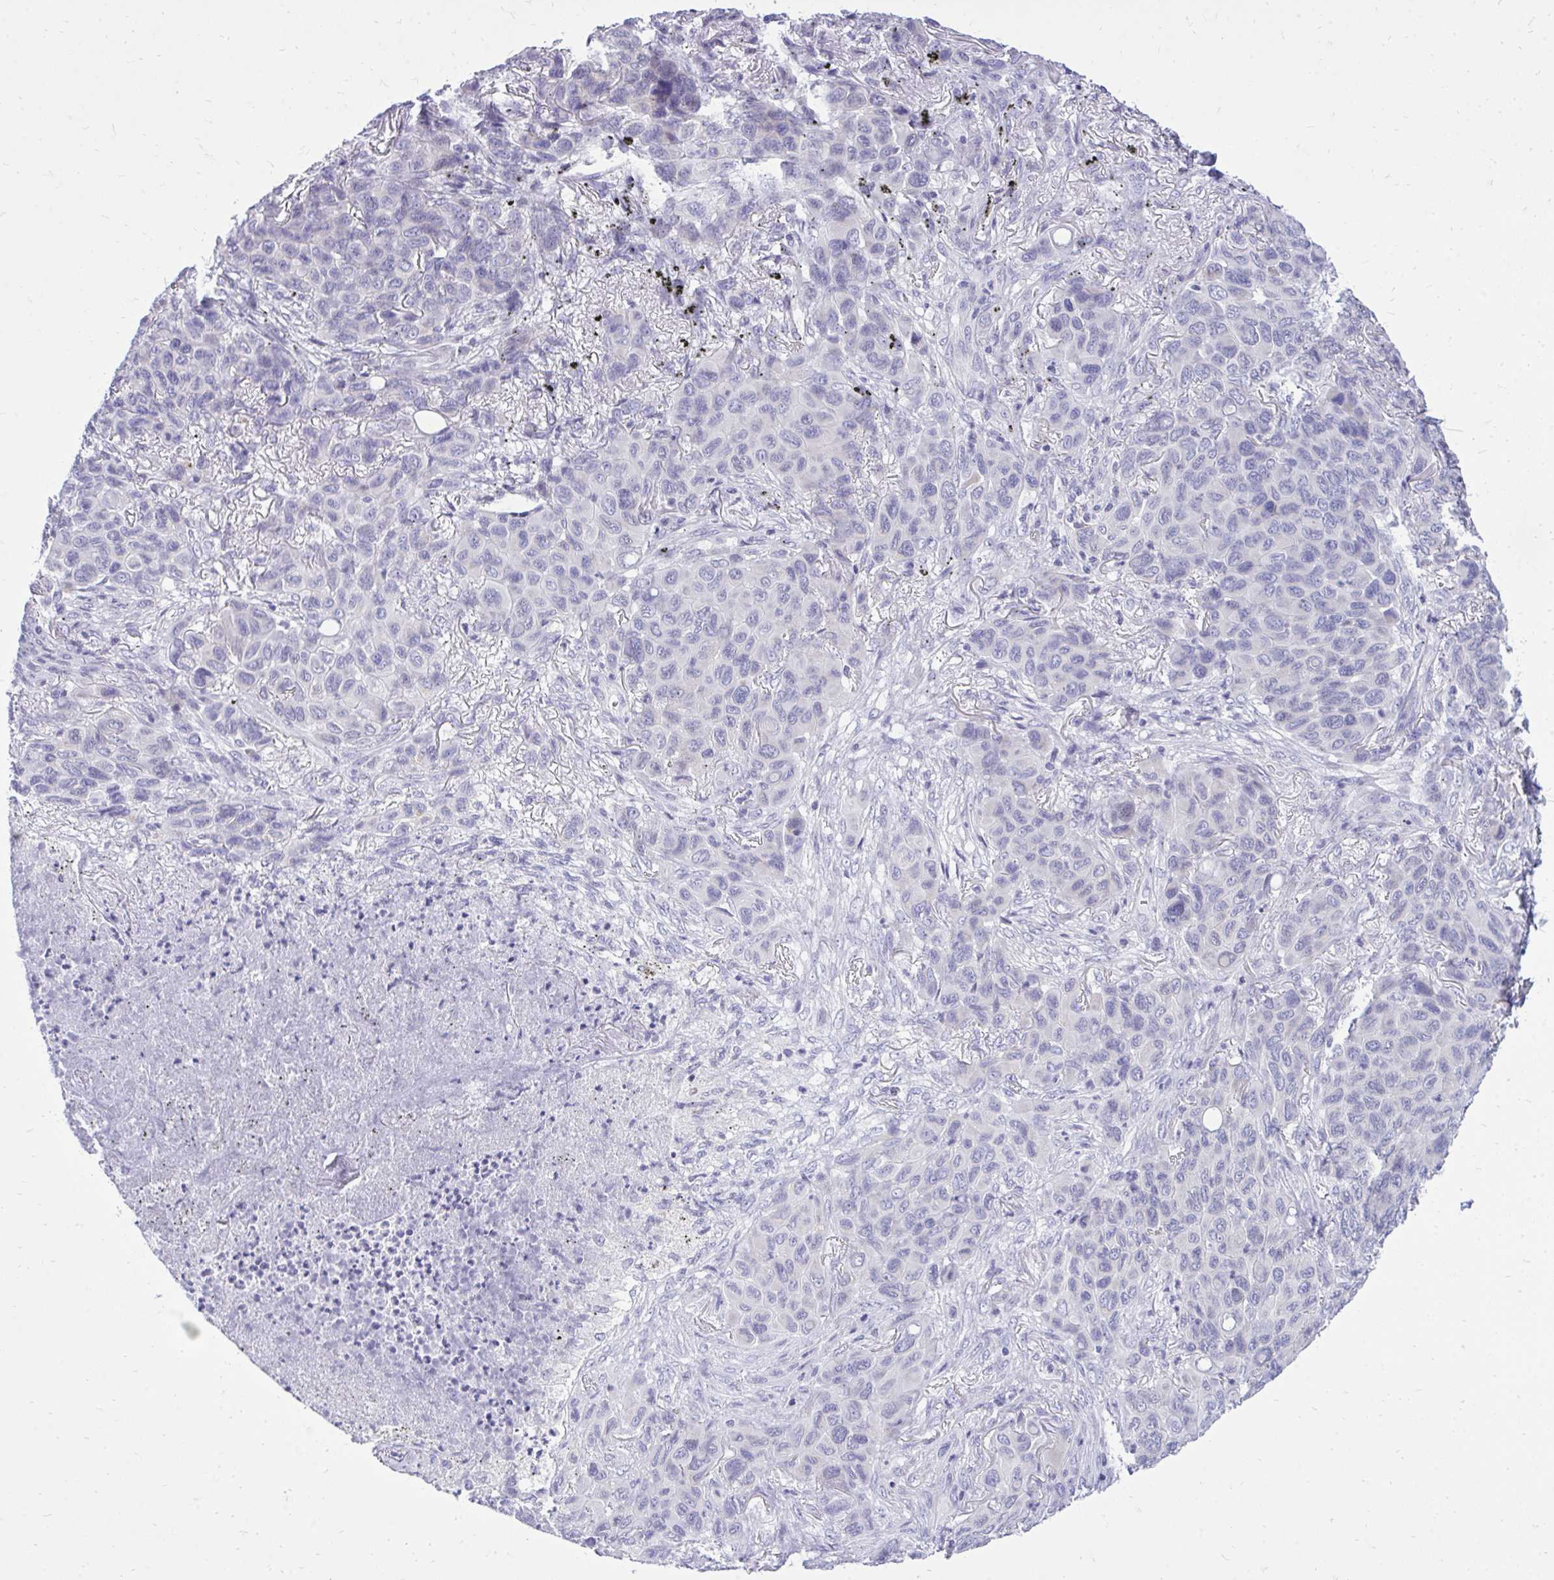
{"staining": {"intensity": "negative", "quantity": "none", "location": "none"}, "tissue": "melanoma", "cell_type": "Tumor cells", "image_type": "cancer", "snomed": [{"axis": "morphology", "description": "Malignant melanoma, Metastatic site"}, {"axis": "topography", "description": "Lung"}], "caption": "The photomicrograph reveals no staining of tumor cells in malignant melanoma (metastatic site).", "gene": "GABRA1", "patient": {"sex": "male", "age": 48}}